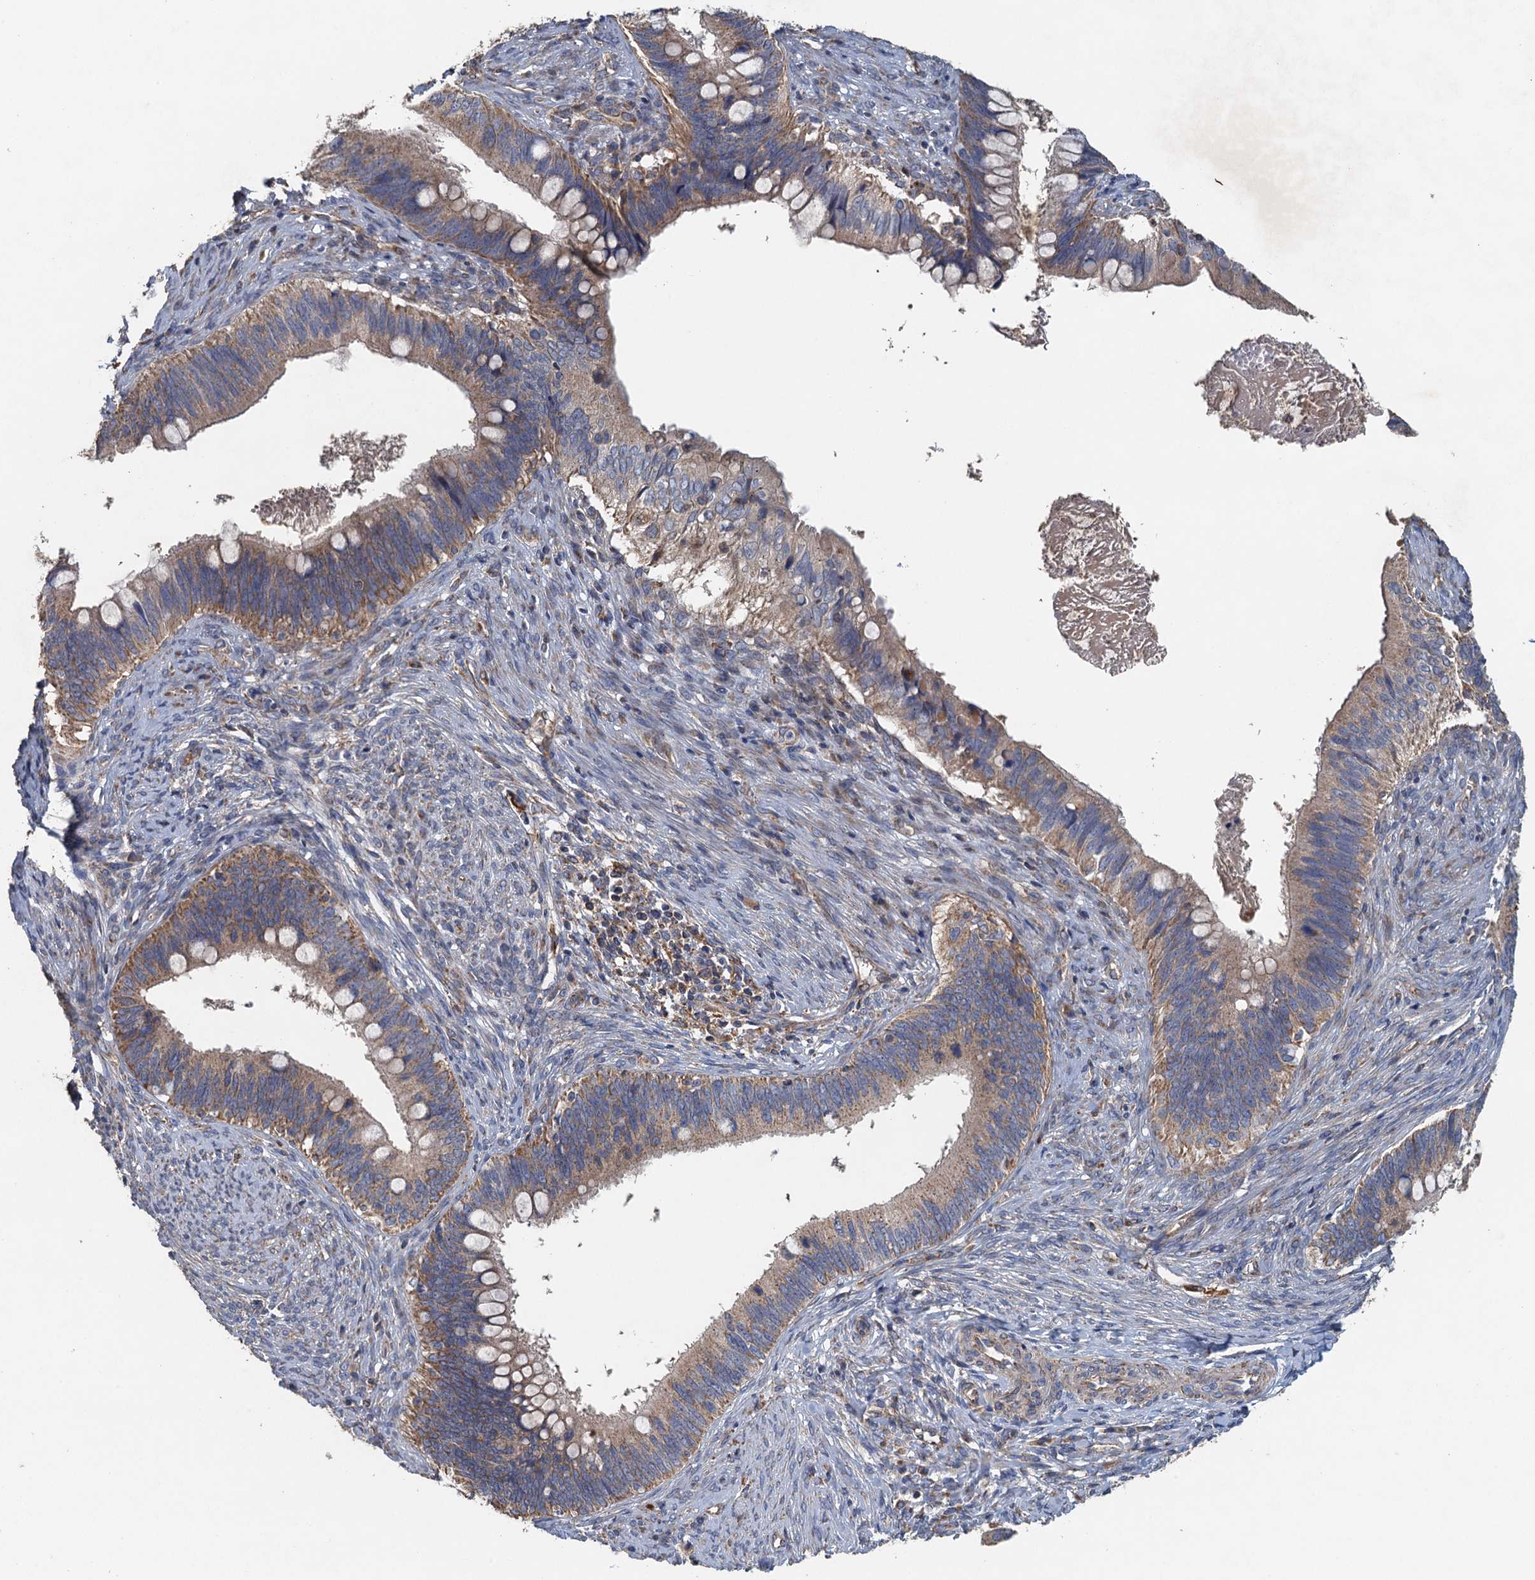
{"staining": {"intensity": "weak", "quantity": ">75%", "location": "cytoplasmic/membranous"}, "tissue": "cervical cancer", "cell_type": "Tumor cells", "image_type": "cancer", "snomed": [{"axis": "morphology", "description": "Adenocarcinoma, NOS"}, {"axis": "topography", "description": "Cervix"}], "caption": "IHC staining of cervical cancer (adenocarcinoma), which shows low levels of weak cytoplasmic/membranous expression in approximately >75% of tumor cells indicating weak cytoplasmic/membranous protein positivity. The staining was performed using DAB (3,3'-diaminobenzidine) (brown) for protein detection and nuclei were counterstained in hematoxylin (blue).", "gene": "BCS1L", "patient": {"sex": "female", "age": 42}}